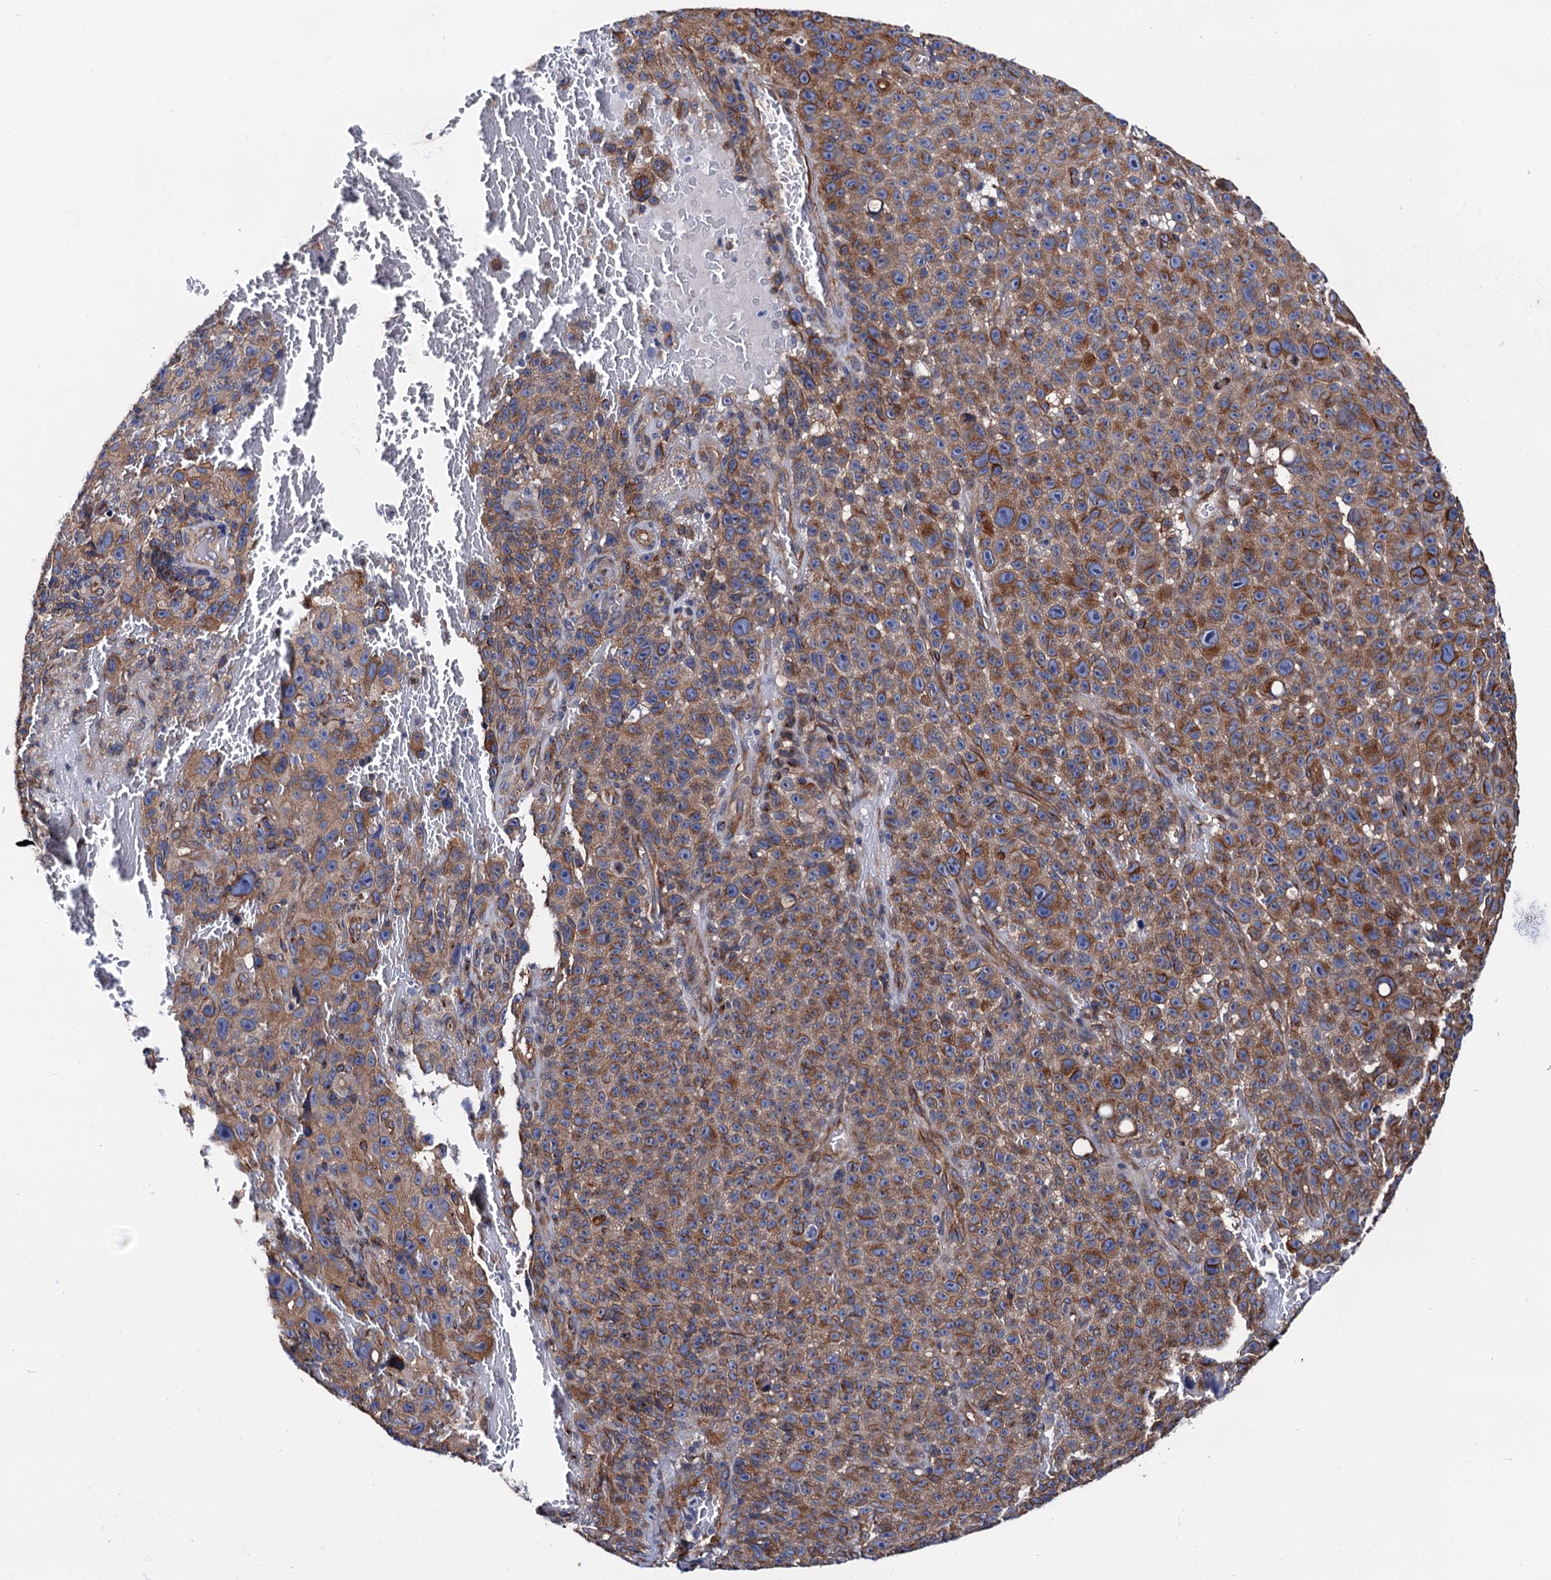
{"staining": {"intensity": "moderate", "quantity": ">75%", "location": "cytoplasmic/membranous"}, "tissue": "melanoma", "cell_type": "Tumor cells", "image_type": "cancer", "snomed": [{"axis": "morphology", "description": "Malignant melanoma, NOS"}, {"axis": "topography", "description": "Skin"}], "caption": "DAB immunohistochemical staining of malignant melanoma demonstrates moderate cytoplasmic/membranous protein staining in about >75% of tumor cells. (DAB IHC with brightfield microscopy, high magnification).", "gene": "ZDHHC18", "patient": {"sex": "female", "age": 82}}